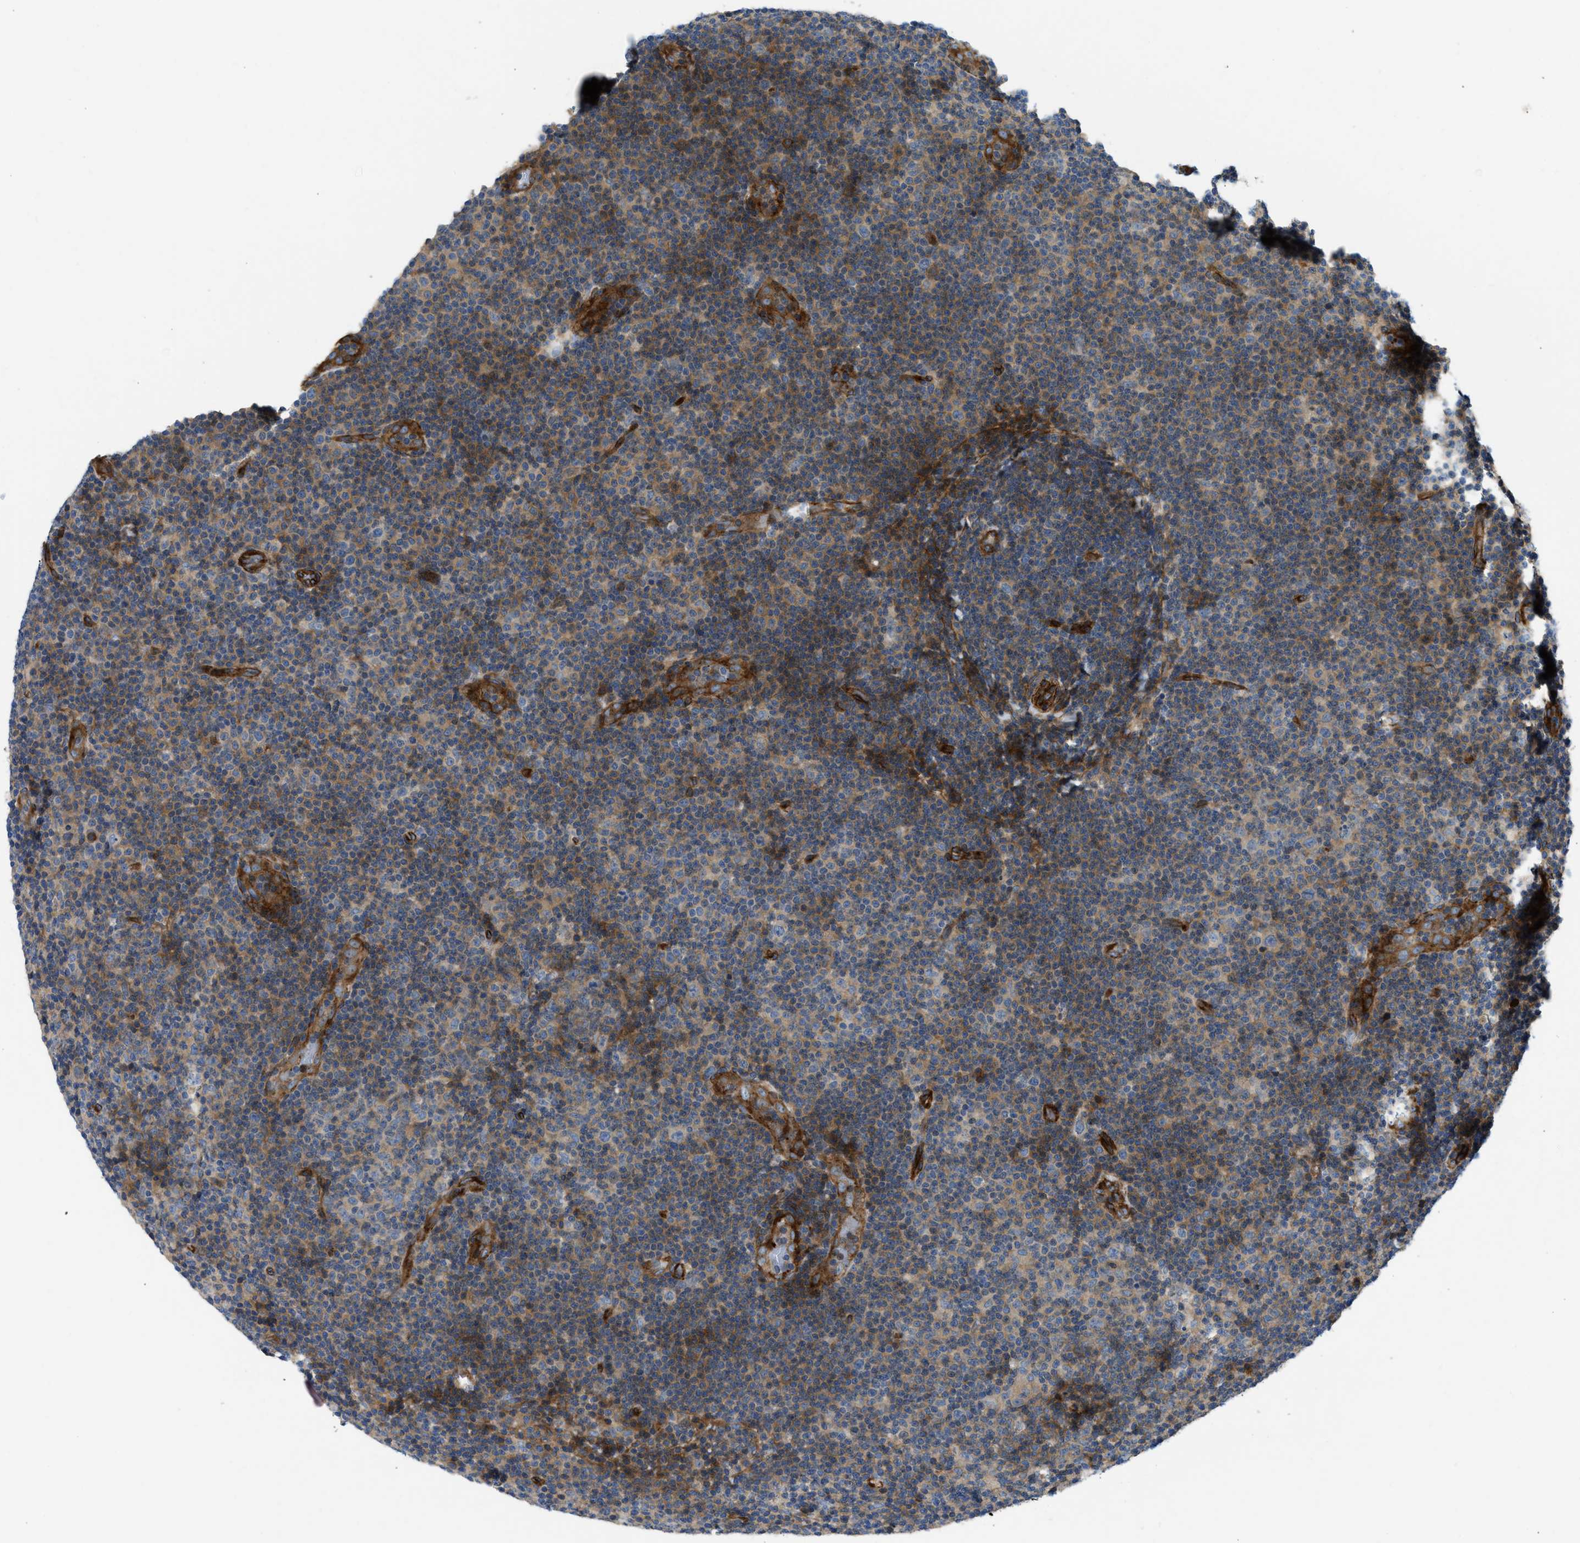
{"staining": {"intensity": "weak", "quantity": "25%-75%", "location": "cytoplasmic/membranous"}, "tissue": "lymphoma", "cell_type": "Tumor cells", "image_type": "cancer", "snomed": [{"axis": "morphology", "description": "Malignant lymphoma, non-Hodgkin's type, Low grade"}, {"axis": "topography", "description": "Lymph node"}], "caption": "Protein staining shows weak cytoplasmic/membranous positivity in about 25%-75% of tumor cells in lymphoma. (brown staining indicates protein expression, while blue staining denotes nuclei).", "gene": "NYNRIN", "patient": {"sex": "male", "age": 83}}